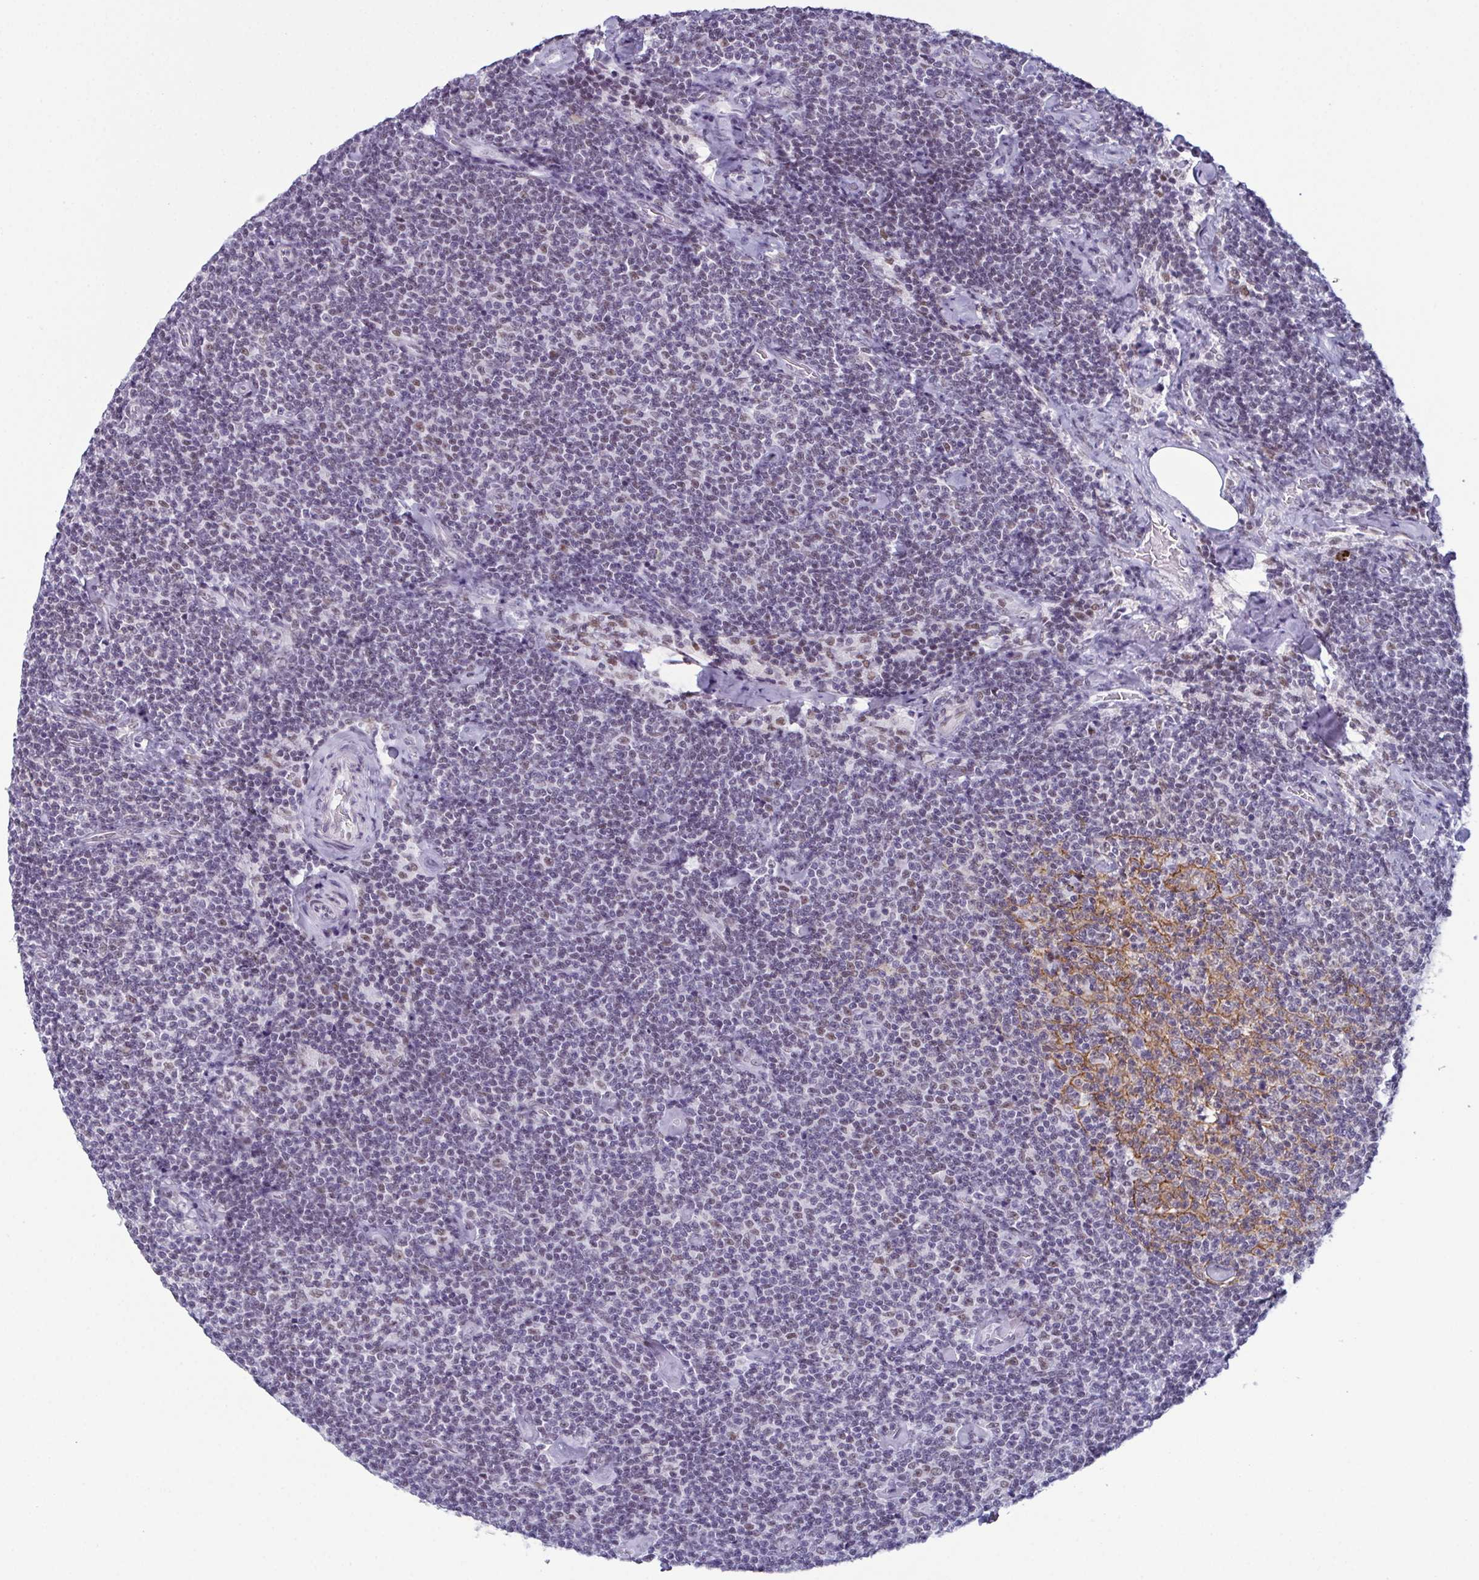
{"staining": {"intensity": "weak", "quantity": "<25%", "location": "nuclear"}, "tissue": "lymphoma", "cell_type": "Tumor cells", "image_type": "cancer", "snomed": [{"axis": "morphology", "description": "Malignant lymphoma, non-Hodgkin's type, Low grade"}, {"axis": "topography", "description": "Lymph node"}], "caption": "Immunohistochemical staining of lymphoma displays no significant expression in tumor cells.", "gene": "RBM7", "patient": {"sex": "male", "age": 81}}